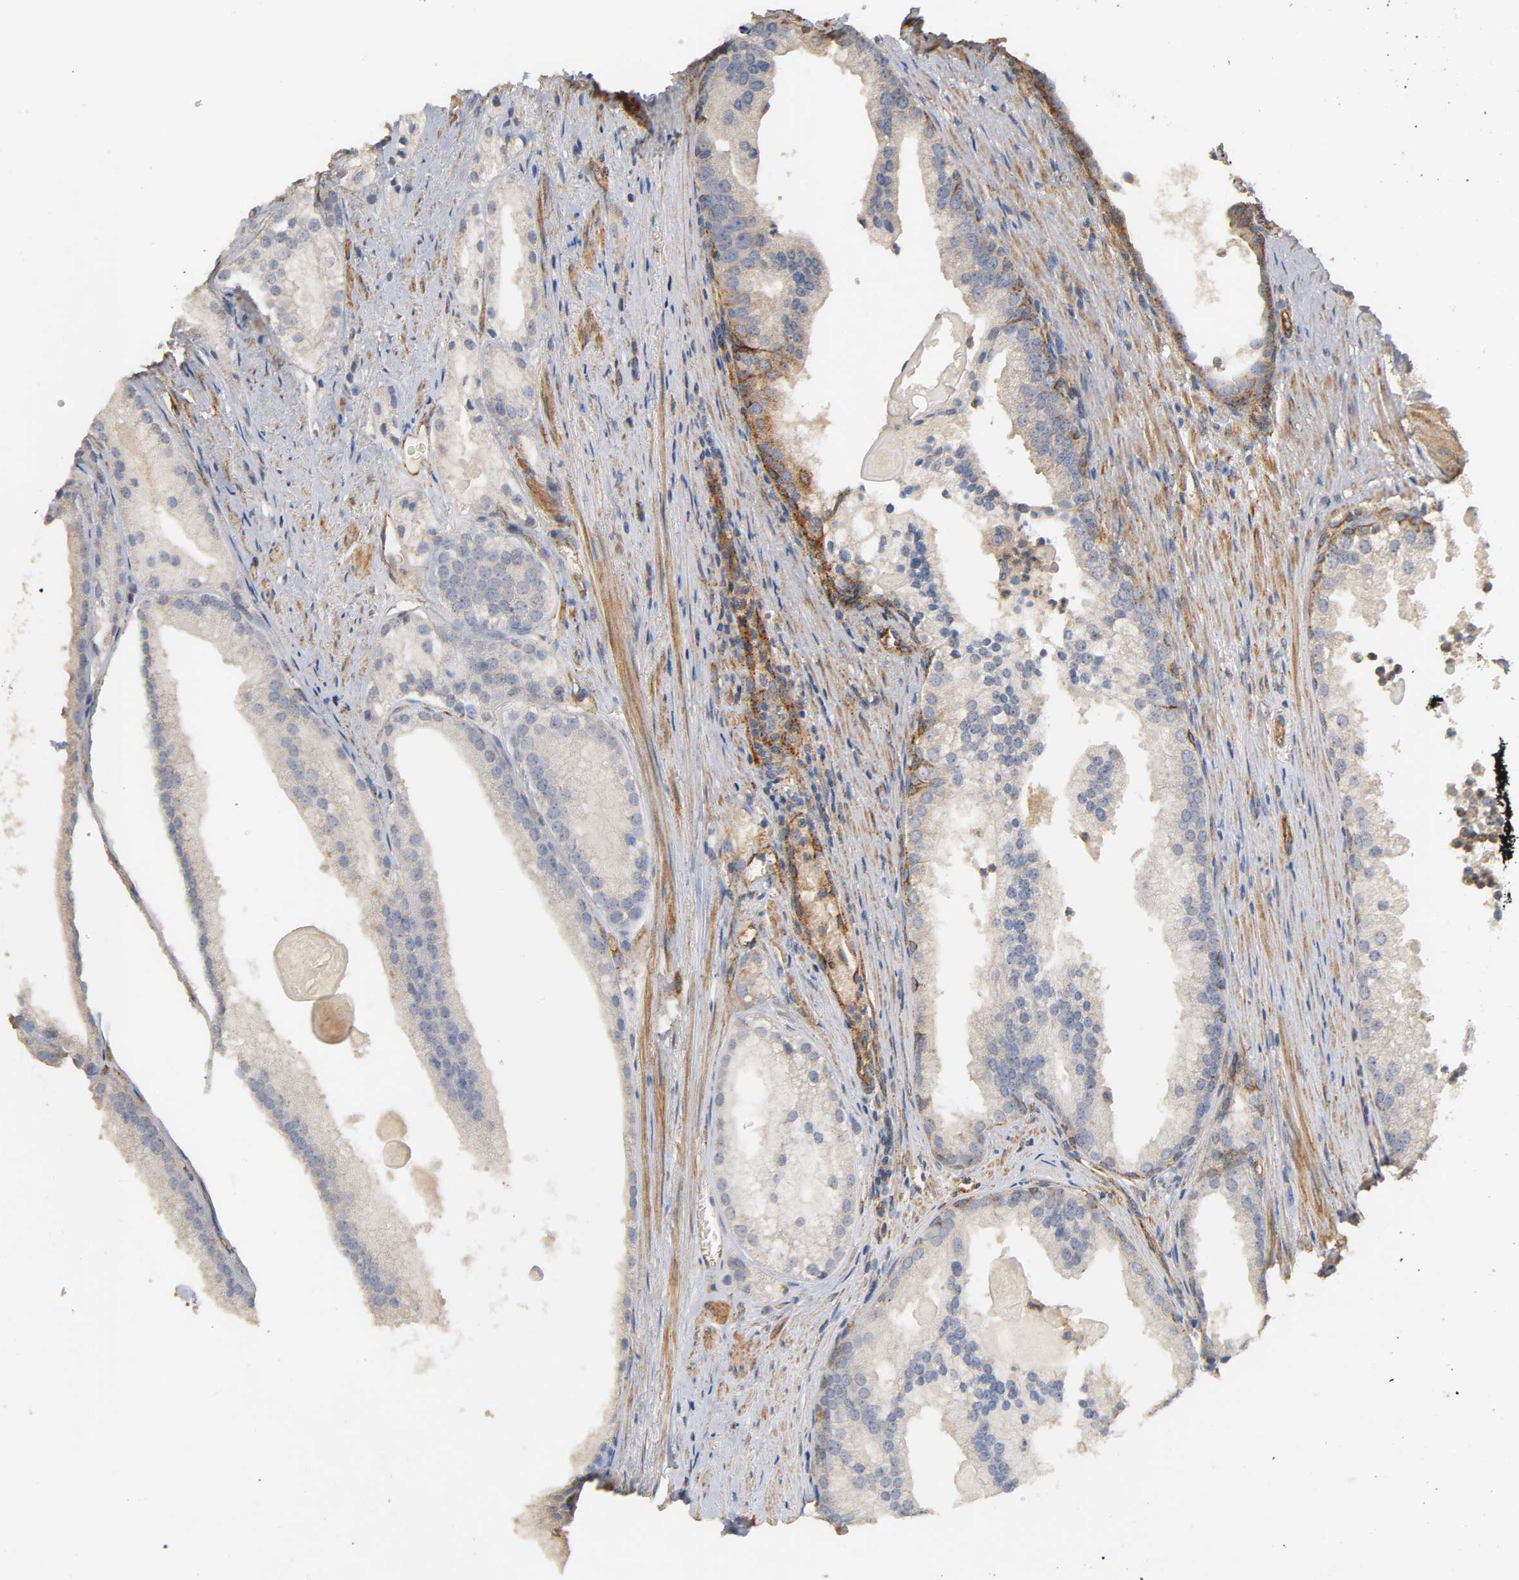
{"staining": {"intensity": "negative", "quantity": "none", "location": "none"}, "tissue": "prostate cancer", "cell_type": "Tumor cells", "image_type": "cancer", "snomed": [{"axis": "morphology", "description": "Adenocarcinoma, Low grade"}, {"axis": "topography", "description": "Prostate"}], "caption": "This is an IHC image of prostate cancer. There is no positivity in tumor cells.", "gene": "IFITM3", "patient": {"sex": "male", "age": 69}}